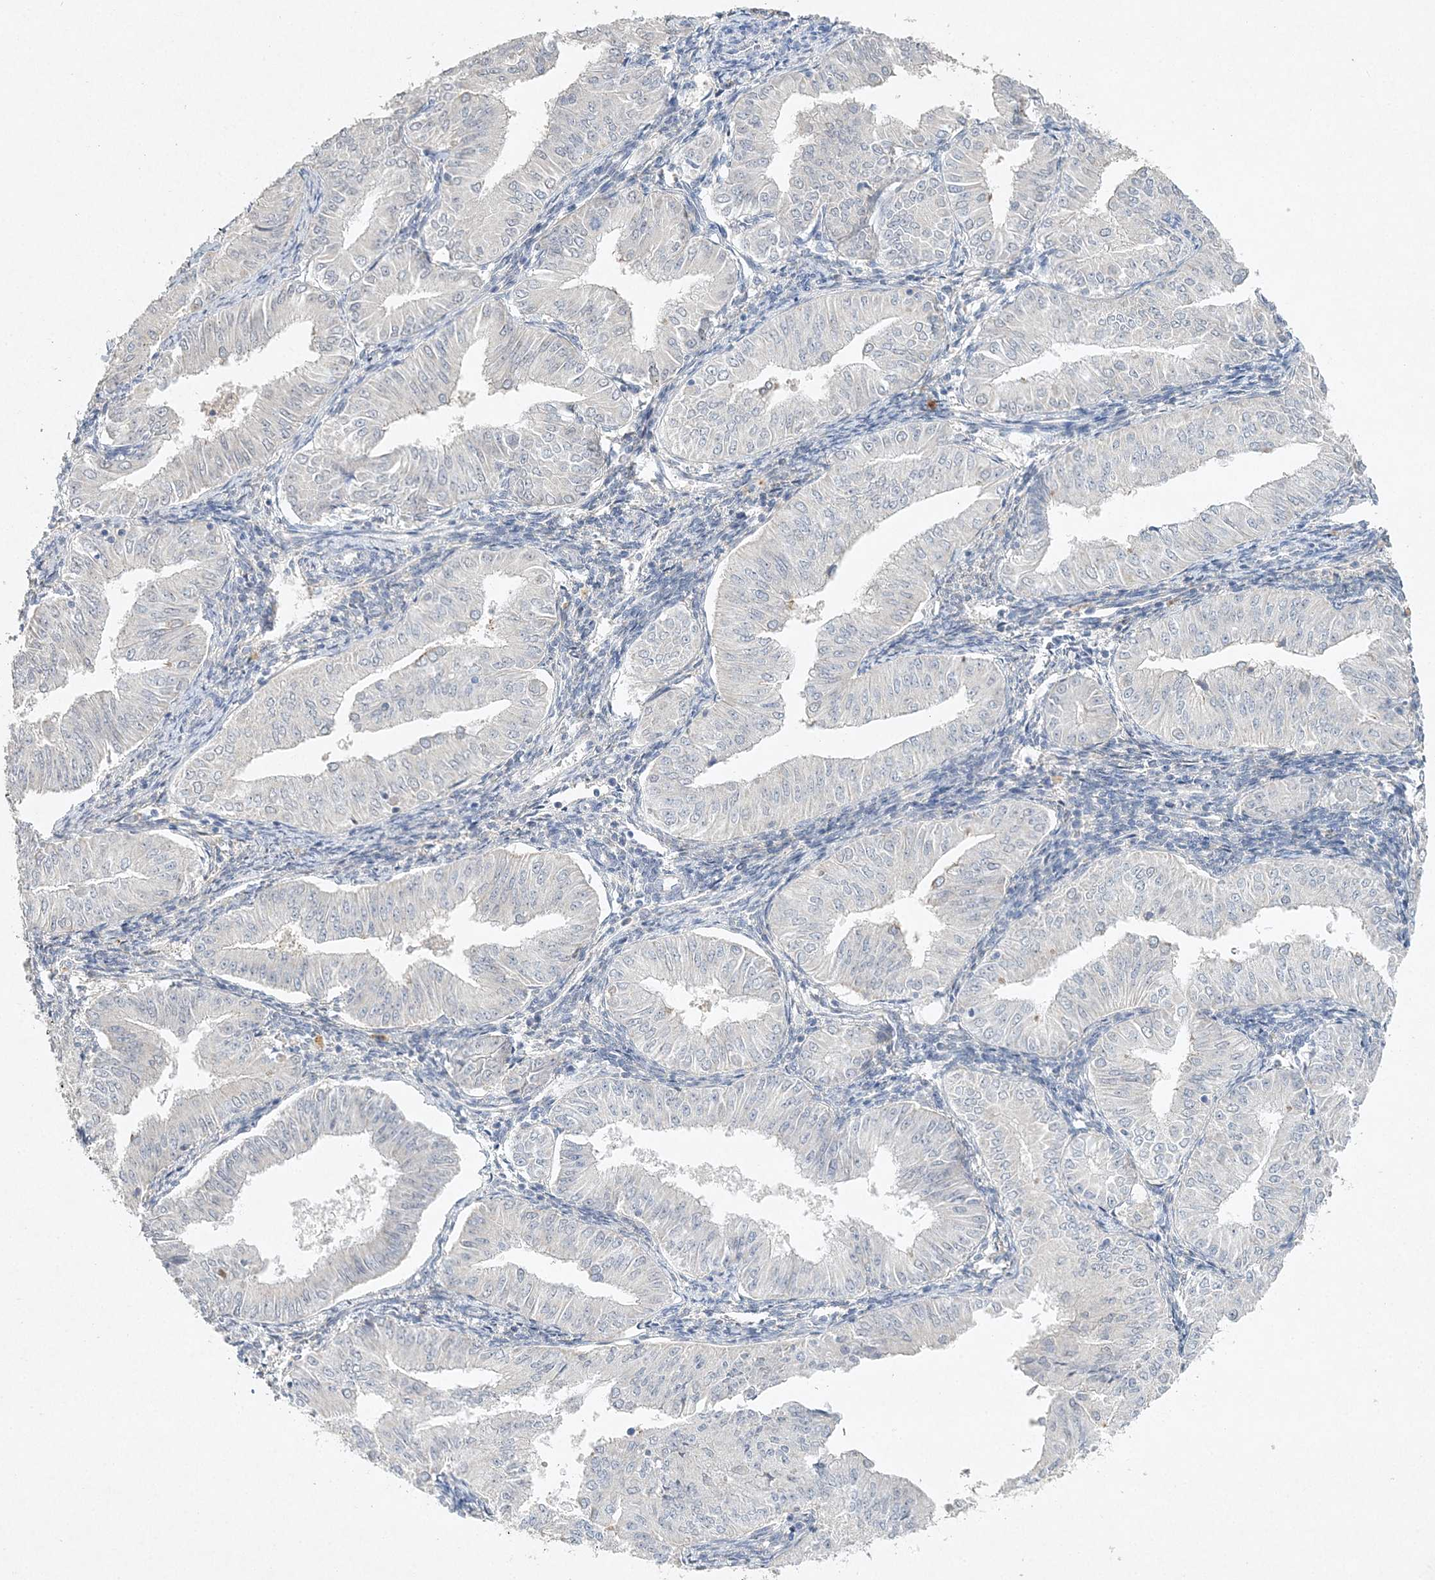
{"staining": {"intensity": "negative", "quantity": "none", "location": "none"}, "tissue": "endometrial cancer", "cell_type": "Tumor cells", "image_type": "cancer", "snomed": [{"axis": "morphology", "description": "Normal tissue, NOS"}, {"axis": "morphology", "description": "Adenocarcinoma, NOS"}, {"axis": "topography", "description": "Endometrium"}], "caption": "Immunohistochemistry (IHC) photomicrograph of human endometrial cancer (adenocarcinoma) stained for a protein (brown), which demonstrates no staining in tumor cells.", "gene": "MAT2B", "patient": {"sex": "female", "age": 53}}